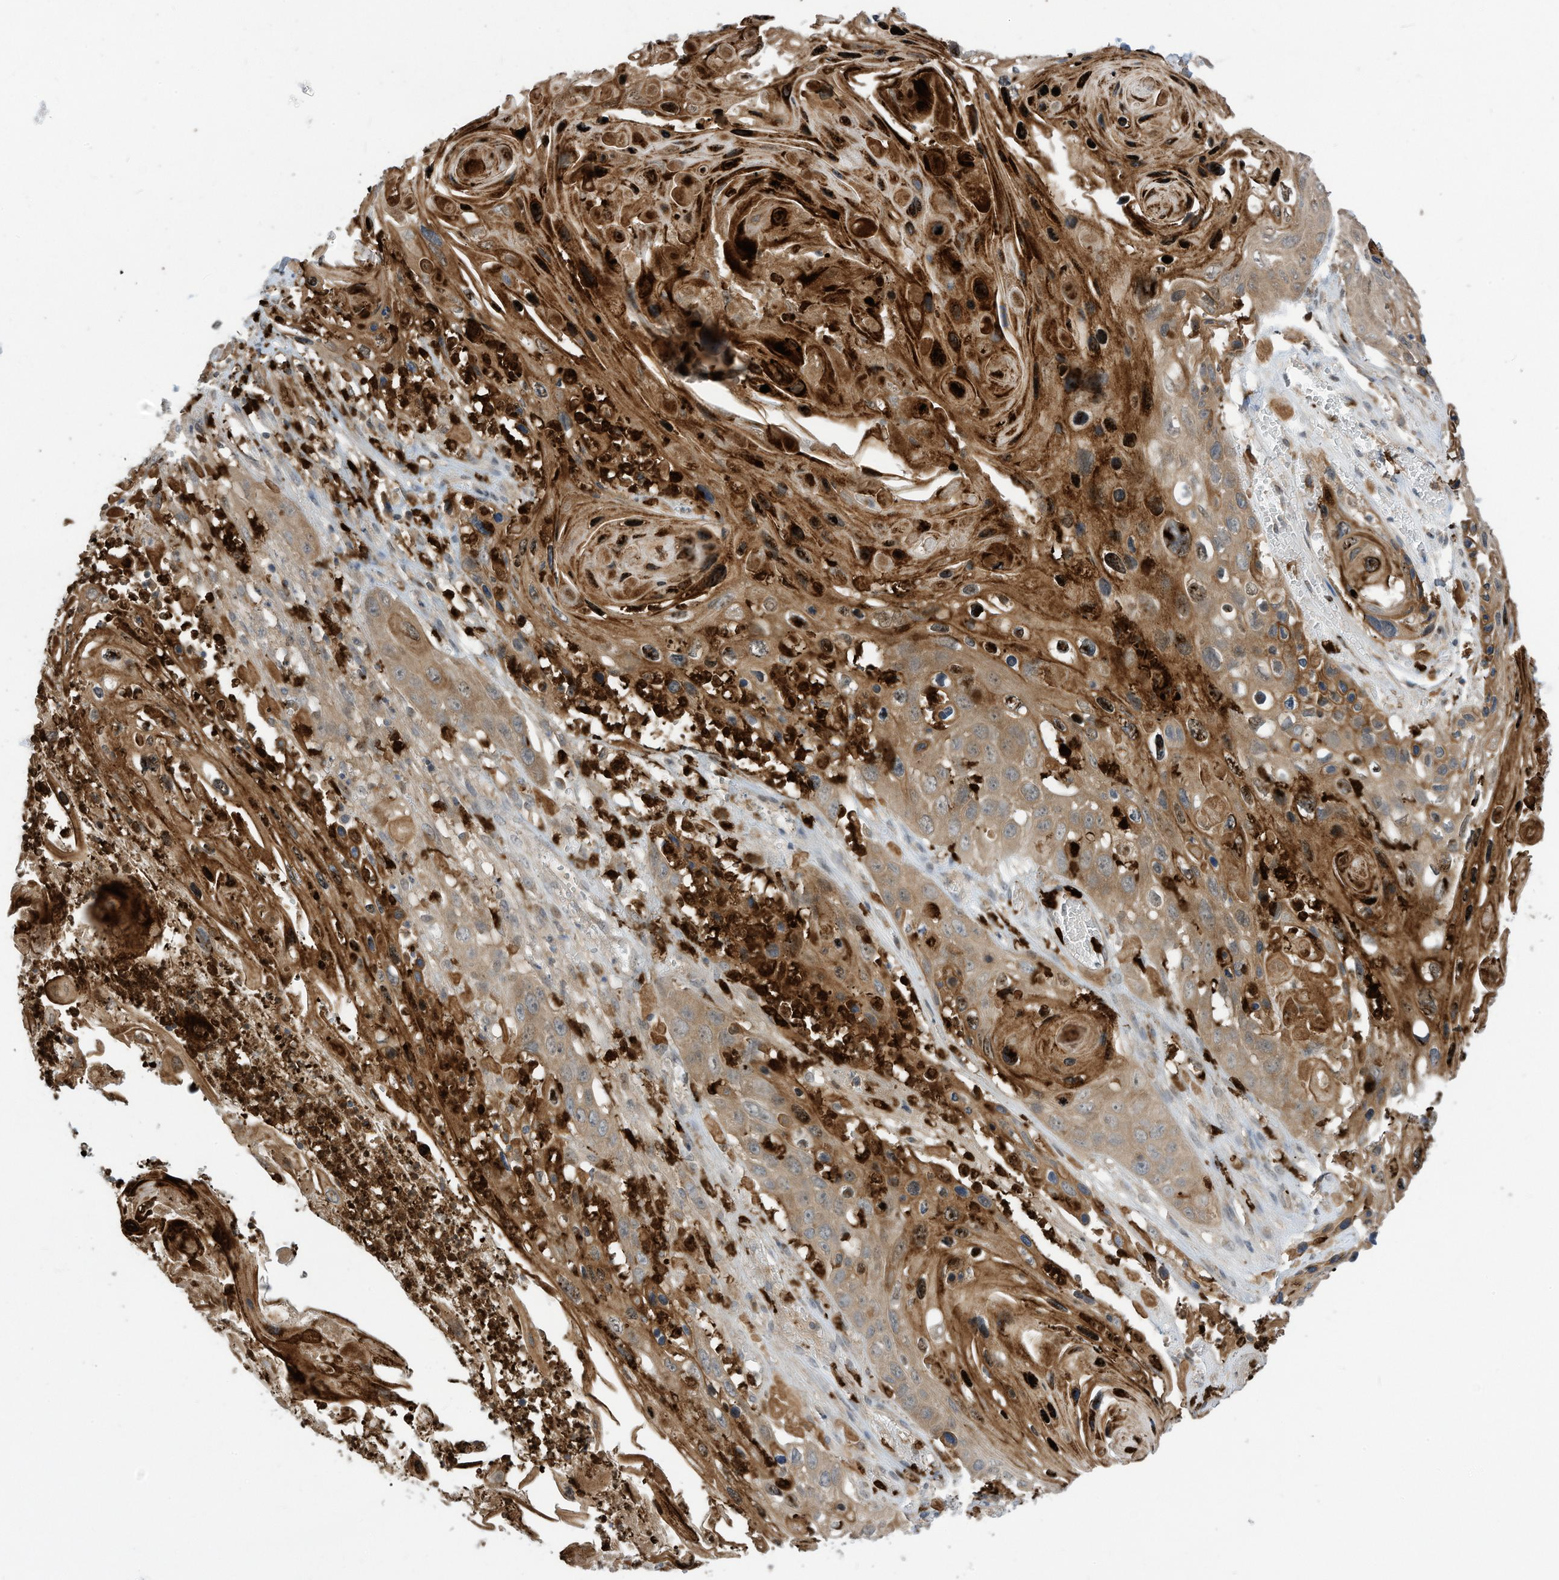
{"staining": {"intensity": "moderate", "quantity": ">75%", "location": "cytoplasmic/membranous"}, "tissue": "skin cancer", "cell_type": "Tumor cells", "image_type": "cancer", "snomed": [{"axis": "morphology", "description": "Squamous cell carcinoma, NOS"}, {"axis": "topography", "description": "Skin"}], "caption": "IHC staining of skin squamous cell carcinoma, which exhibits medium levels of moderate cytoplasmic/membranous staining in about >75% of tumor cells indicating moderate cytoplasmic/membranous protein expression. The staining was performed using DAB (3,3'-diaminobenzidine) (brown) for protein detection and nuclei were counterstained in hematoxylin (blue).", "gene": "CNKSR1", "patient": {"sex": "male", "age": 55}}